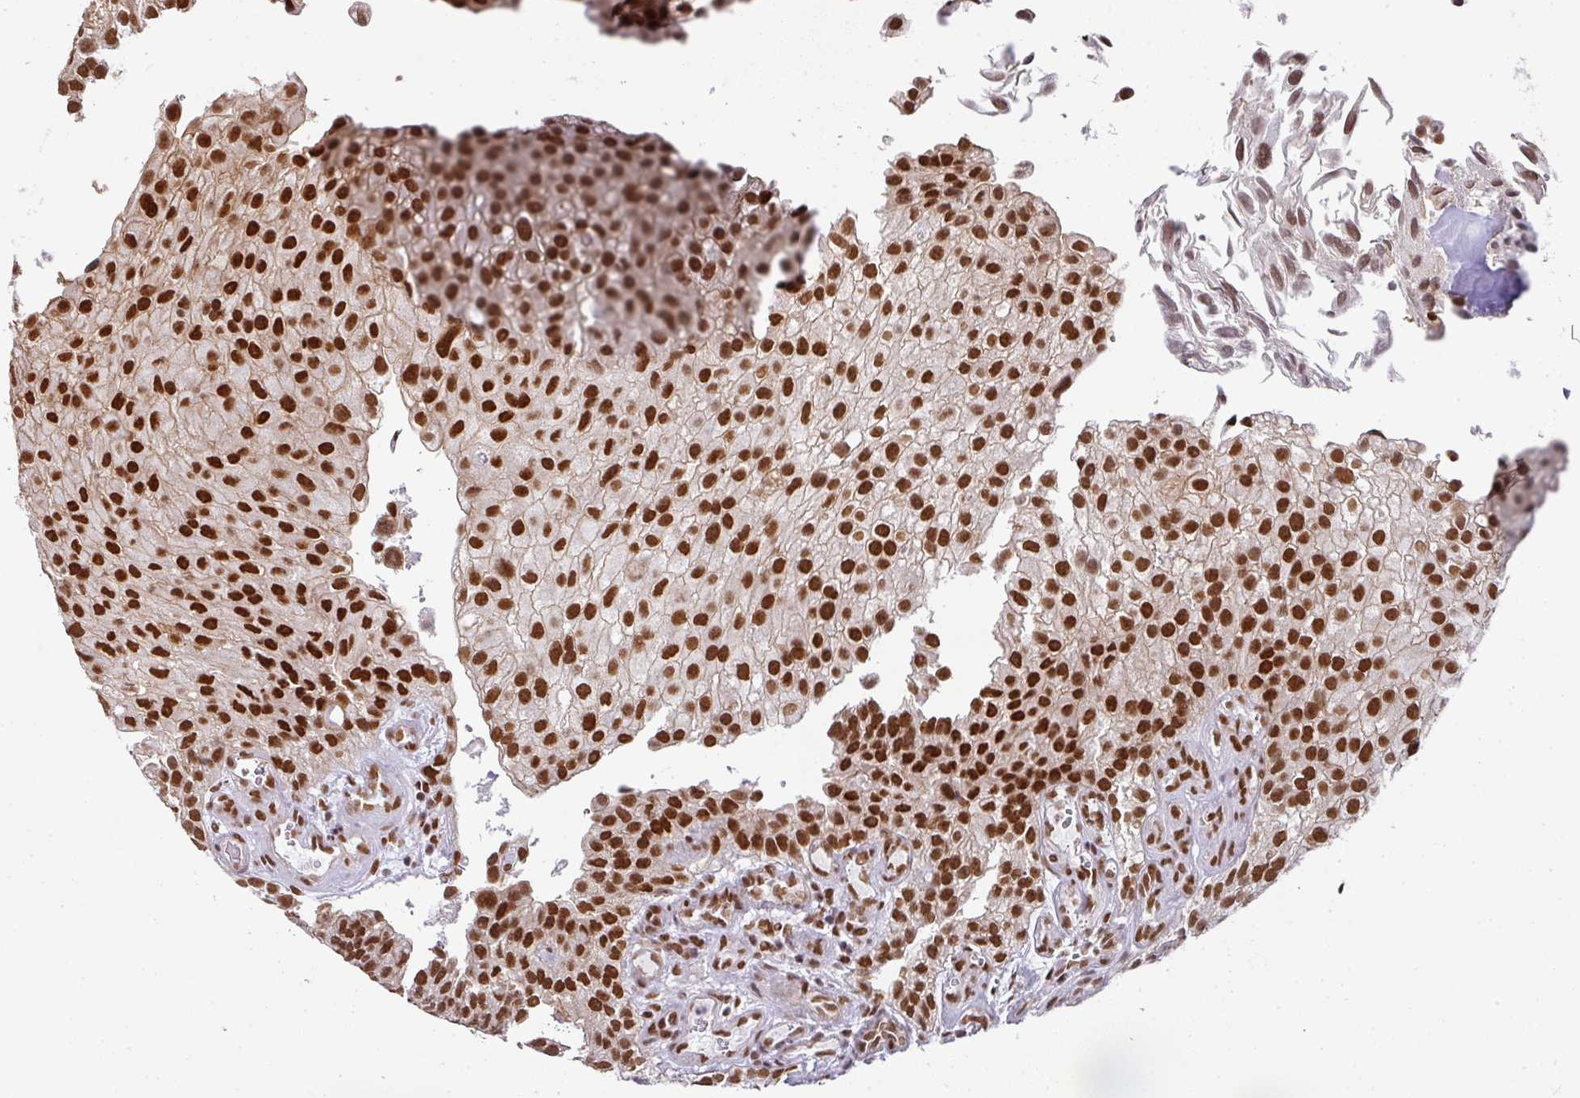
{"staining": {"intensity": "strong", "quantity": ">75%", "location": "nuclear"}, "tissue": "urothelial cancer", "cell_type": "Tumor cells", "image_type": "cancer", "snomed": [{"axis": "morphology", "description": "Urothelial carcinoma, NOS"}, {"axis": "topography", "description": "Urinary bladder"}], "caption": "DAB immunohistochemical staining of transitional cell carcinoma exhibits strong nuclear protein staining in about >75% of tumor cells.", "gene": "NCOA5", "patient": {"sex": "male", "age": 87}}